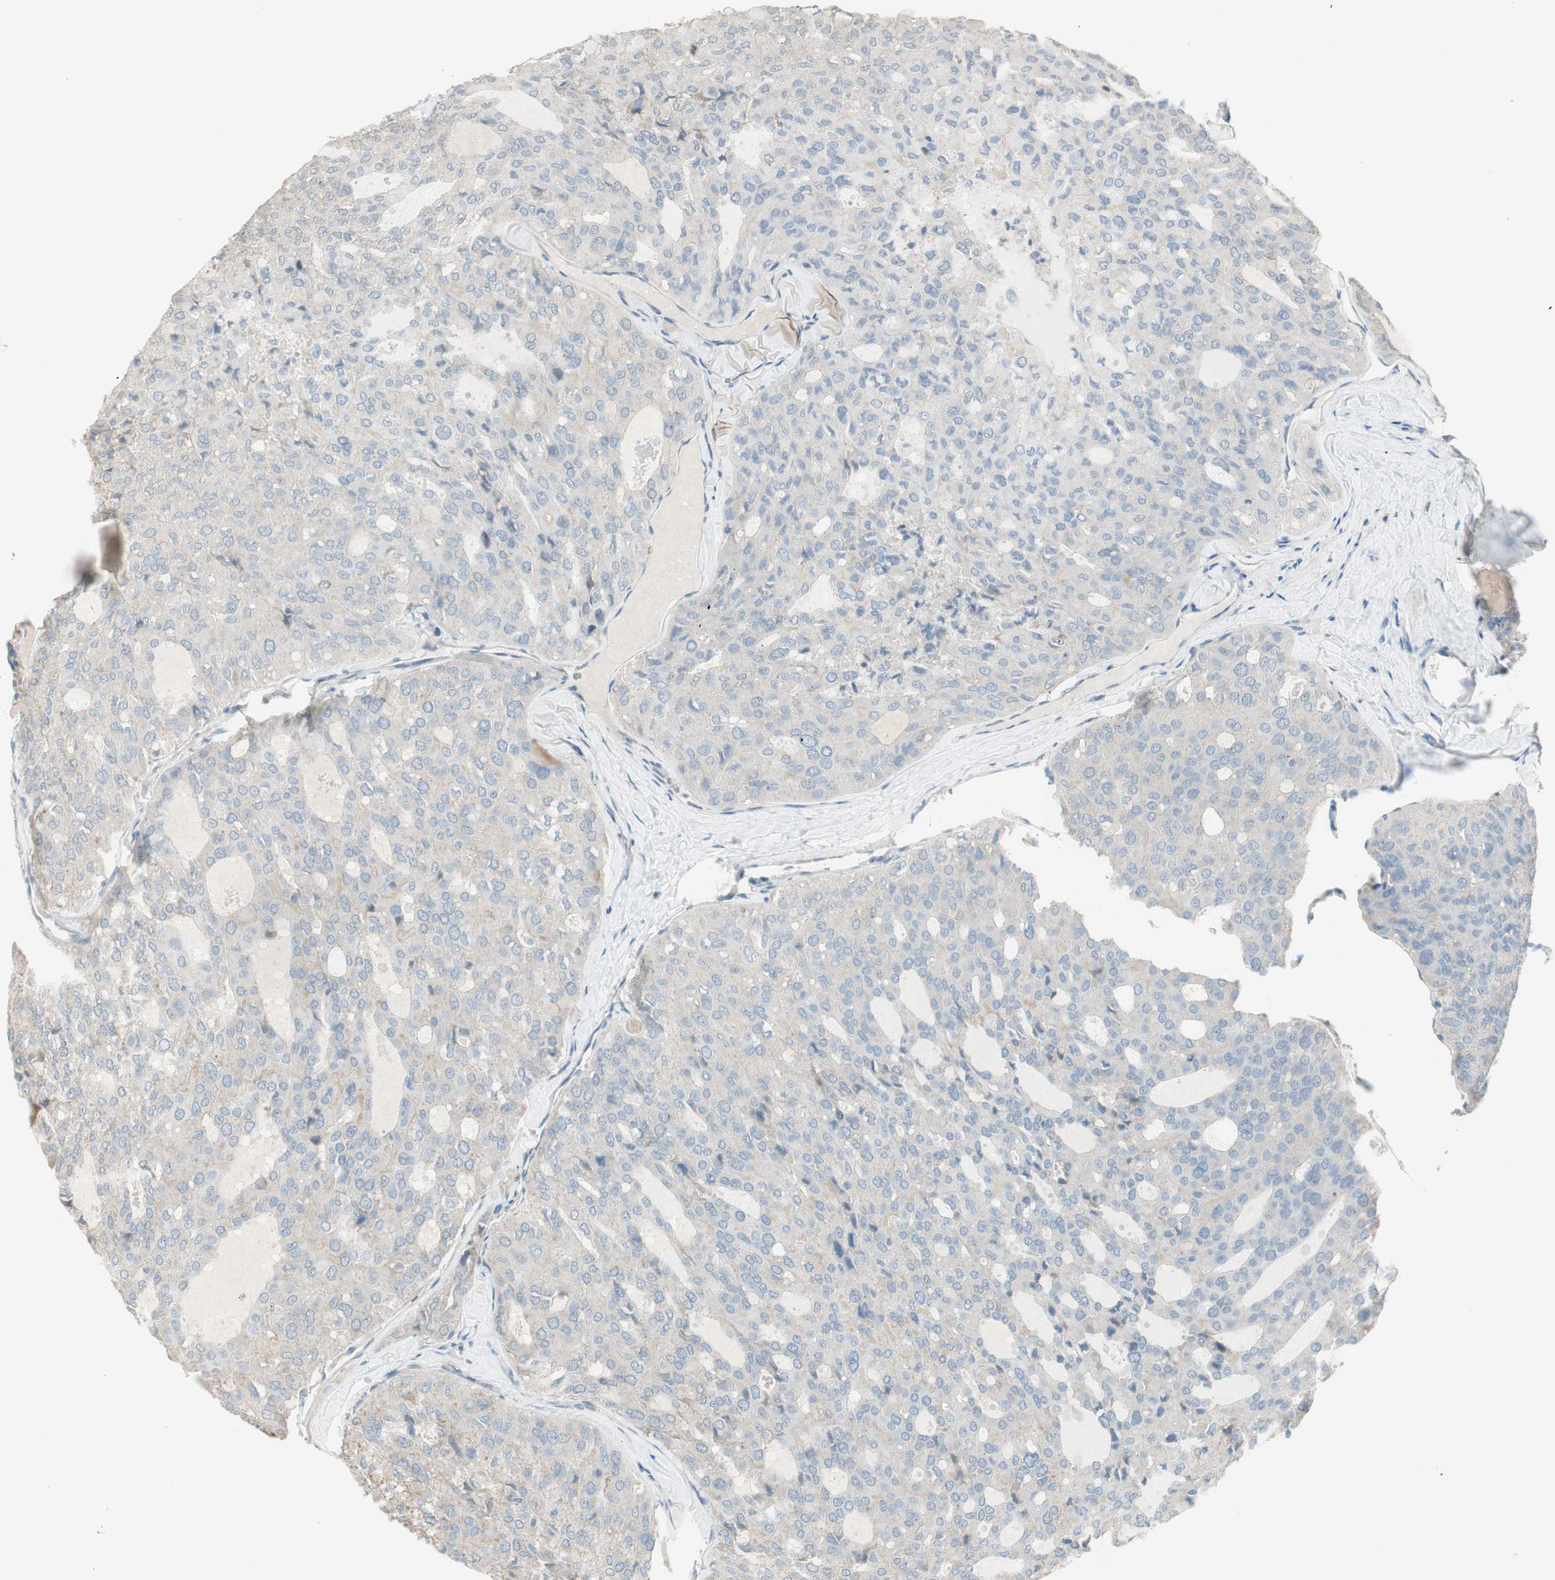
{"staining": {"intensity": "weak", "quantity": "<25%", "location": "cytoplasmic/membranous"}, "tissue": "thyroid cancer", "cell_type": "Tumor cells", "image_type": "cancer", "snomed": [{"axis": "morphology", "description": "Follicular adenoma carcinoma, NOS"}, {"axis": "topography", "description": "Thyroid gland"}], "caption": "A micrograph of human thyroid cancer is negative for staining in tumor cells.", "gene": "EVA1A", "patient": {"sex": "male", "age": 75}}